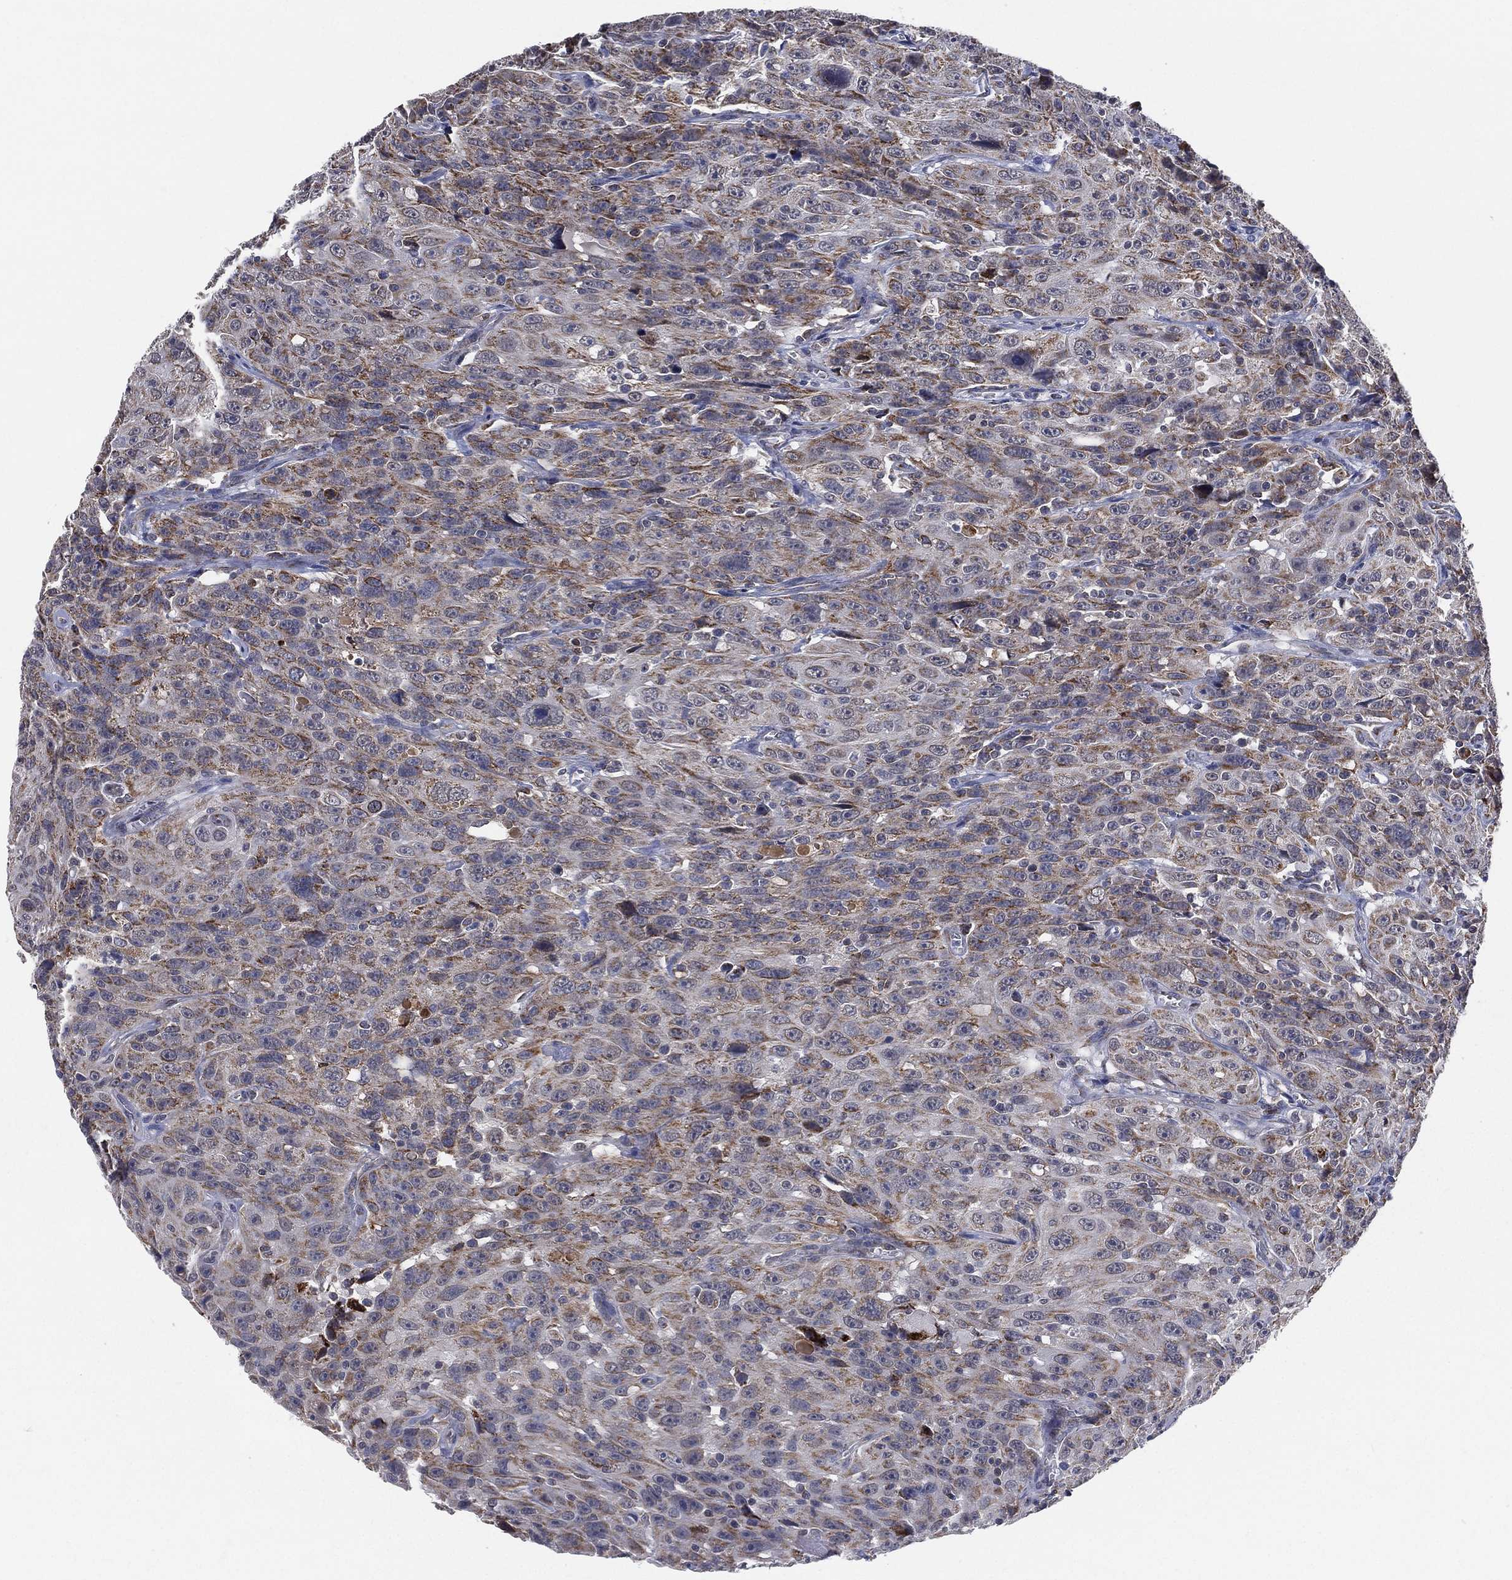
{"staining": {"intensity": "moderate", "quantity": "25%-75%", "location": "cytoplasmic/membranous"}, "tissue": "urothelial cancer", "cell_type": "Tumor cells", "image_type": "cancer", "snomed": [{"axis": "morphology", "description": "Urothelial carcinoma, NOS"}, {"axis": "morphology", "description": "Urothelial carcinoma, High grade"}, {"axis": "topography", "description": "Urinary bladder"}], "caption": "Protein staining of urothelial cancer tissue shows moderate cytoplasmic/membranous staining in approximately 25%-75% of tumor cells.", "gene": "PSMG4", "patient": {"sex": "female", "age": 73}}